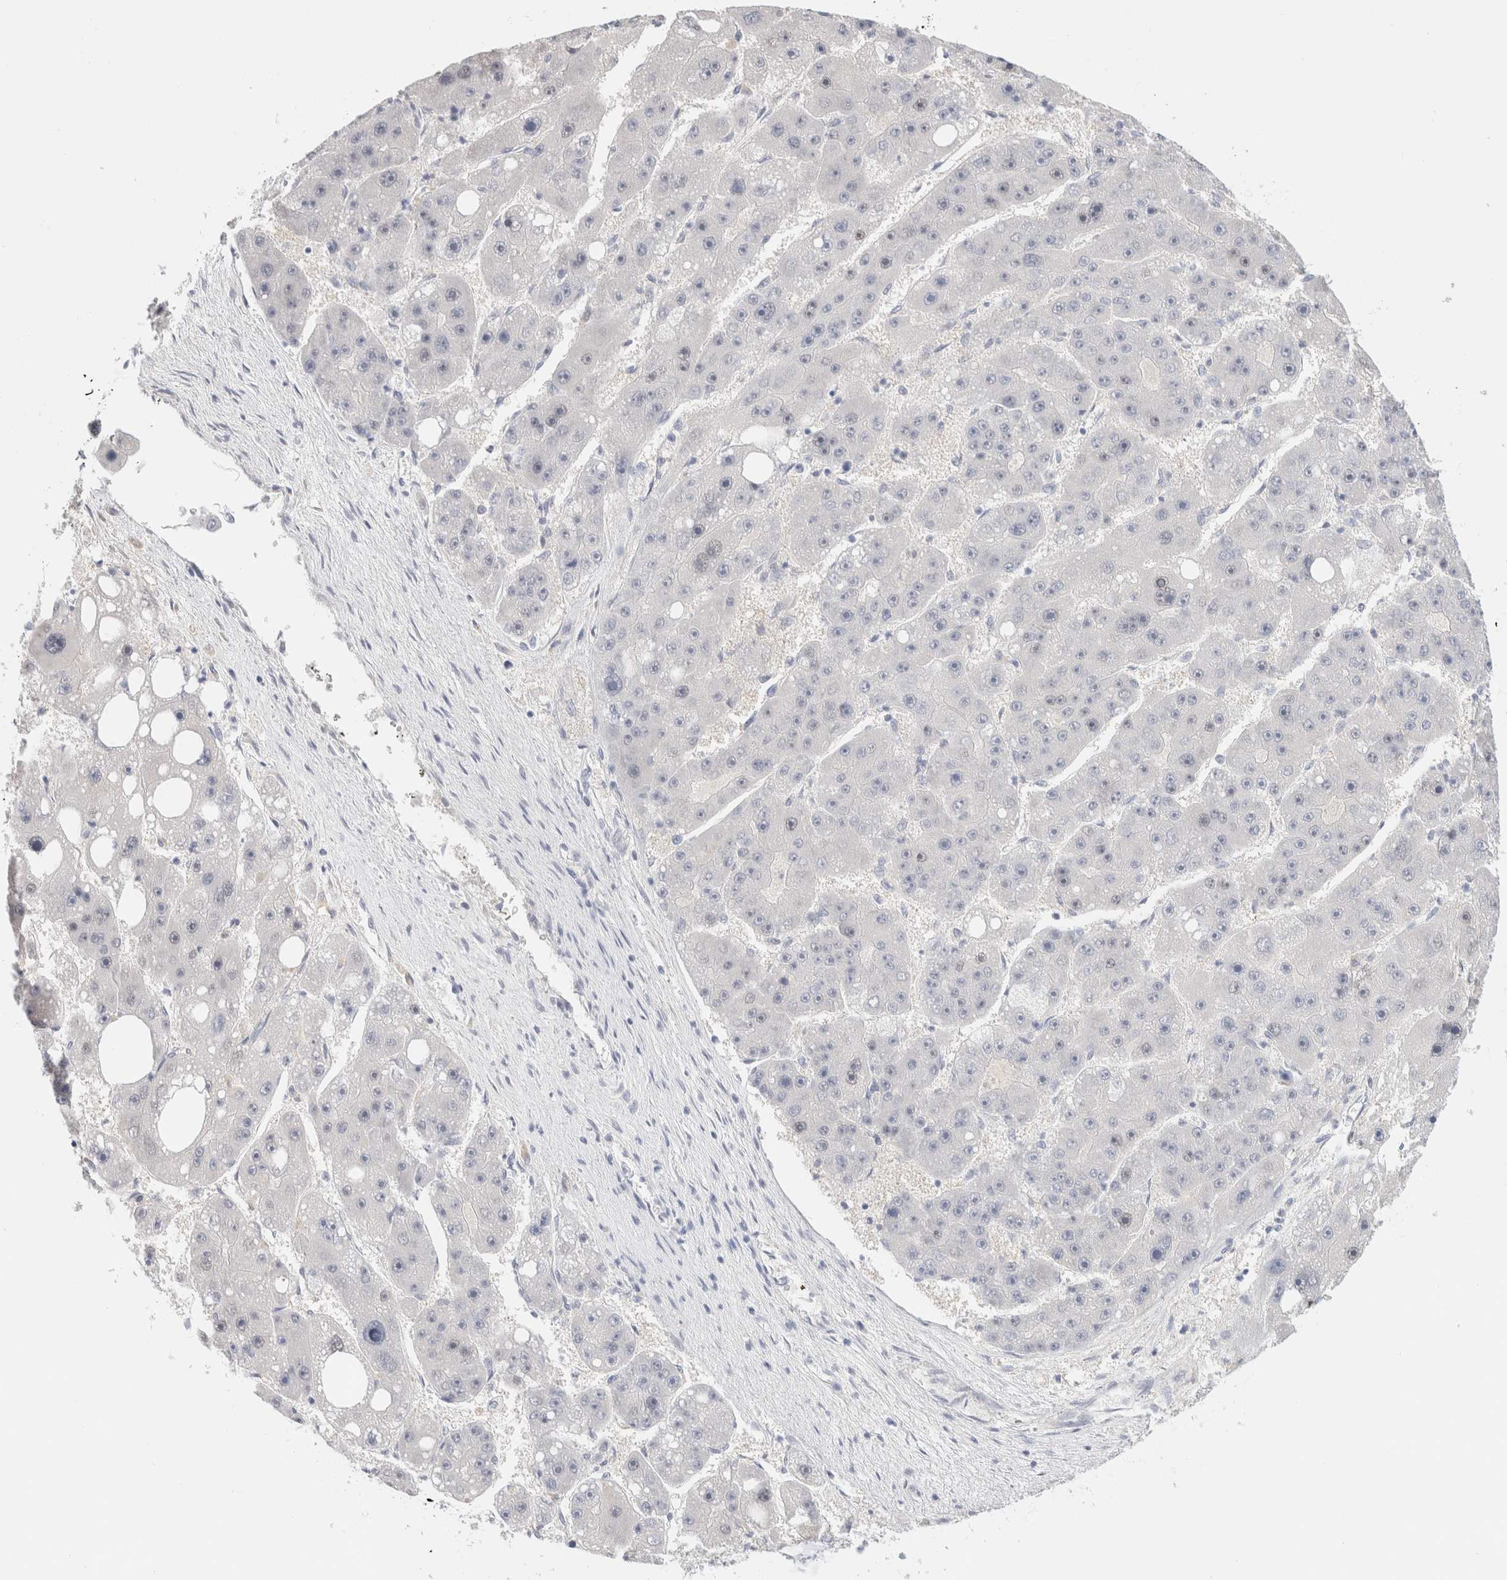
{"staining": {"intensity": "negative", "quantity": "none", "location": "none"}, "tissue": "liver cancer", "cell_type": "Tumor cells", "image_type": "cancer", "snomed": [{"axis": "morphology", "description": "Carcinoma, Hepatocellular, NOS"}, {"axis": "topography", "description": "Liver"}], "caption": "The immunohistochemistry histopathology image has no significant positivity in tumor cells of liver cancer tissue.", "gene": "RTN4", "patient": {"sex": "female", "age": 61}}